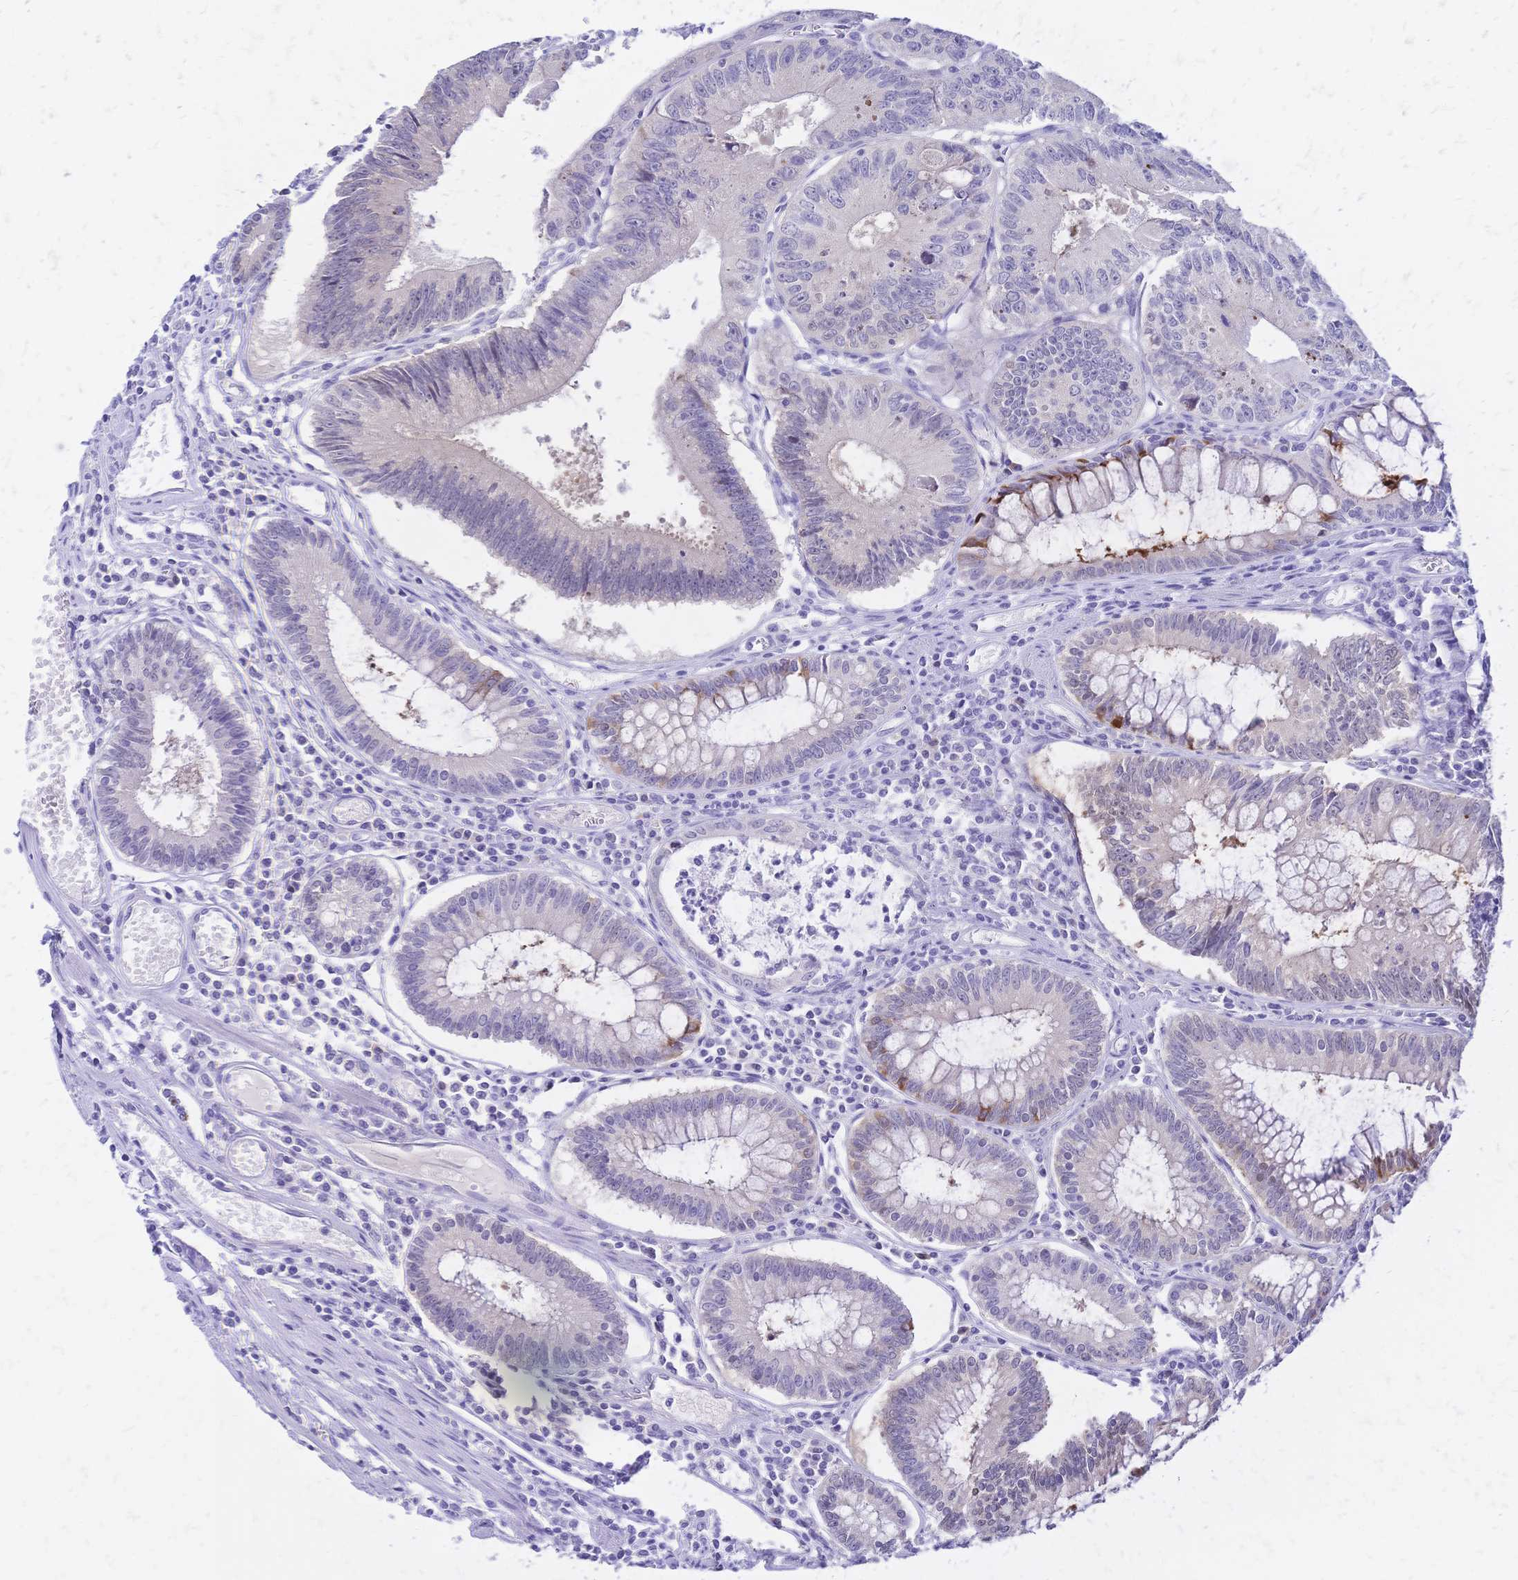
{"staining": {"intensity": "moderate", "quantity": "<25%", "location": "cytoplasmic/membranous"}, "tissue": "colorectal cancer", "cell_type": "Tumor cells", "image_type": "cancer", "snomed": [{"axis": "morphology", "description": "Adenocarcinoma, NOS"}, {"axis": "topography", "description": "Rectum"}], "caption": "Human colorectal cancer (adenocarcinoma) stained for a protein (brown) displays moderate cytoplasmic/membranous positive positivity in about <25% of tumor cells.", "gene": "GRB7", "patient": {"sex": "female", "age": 81}}